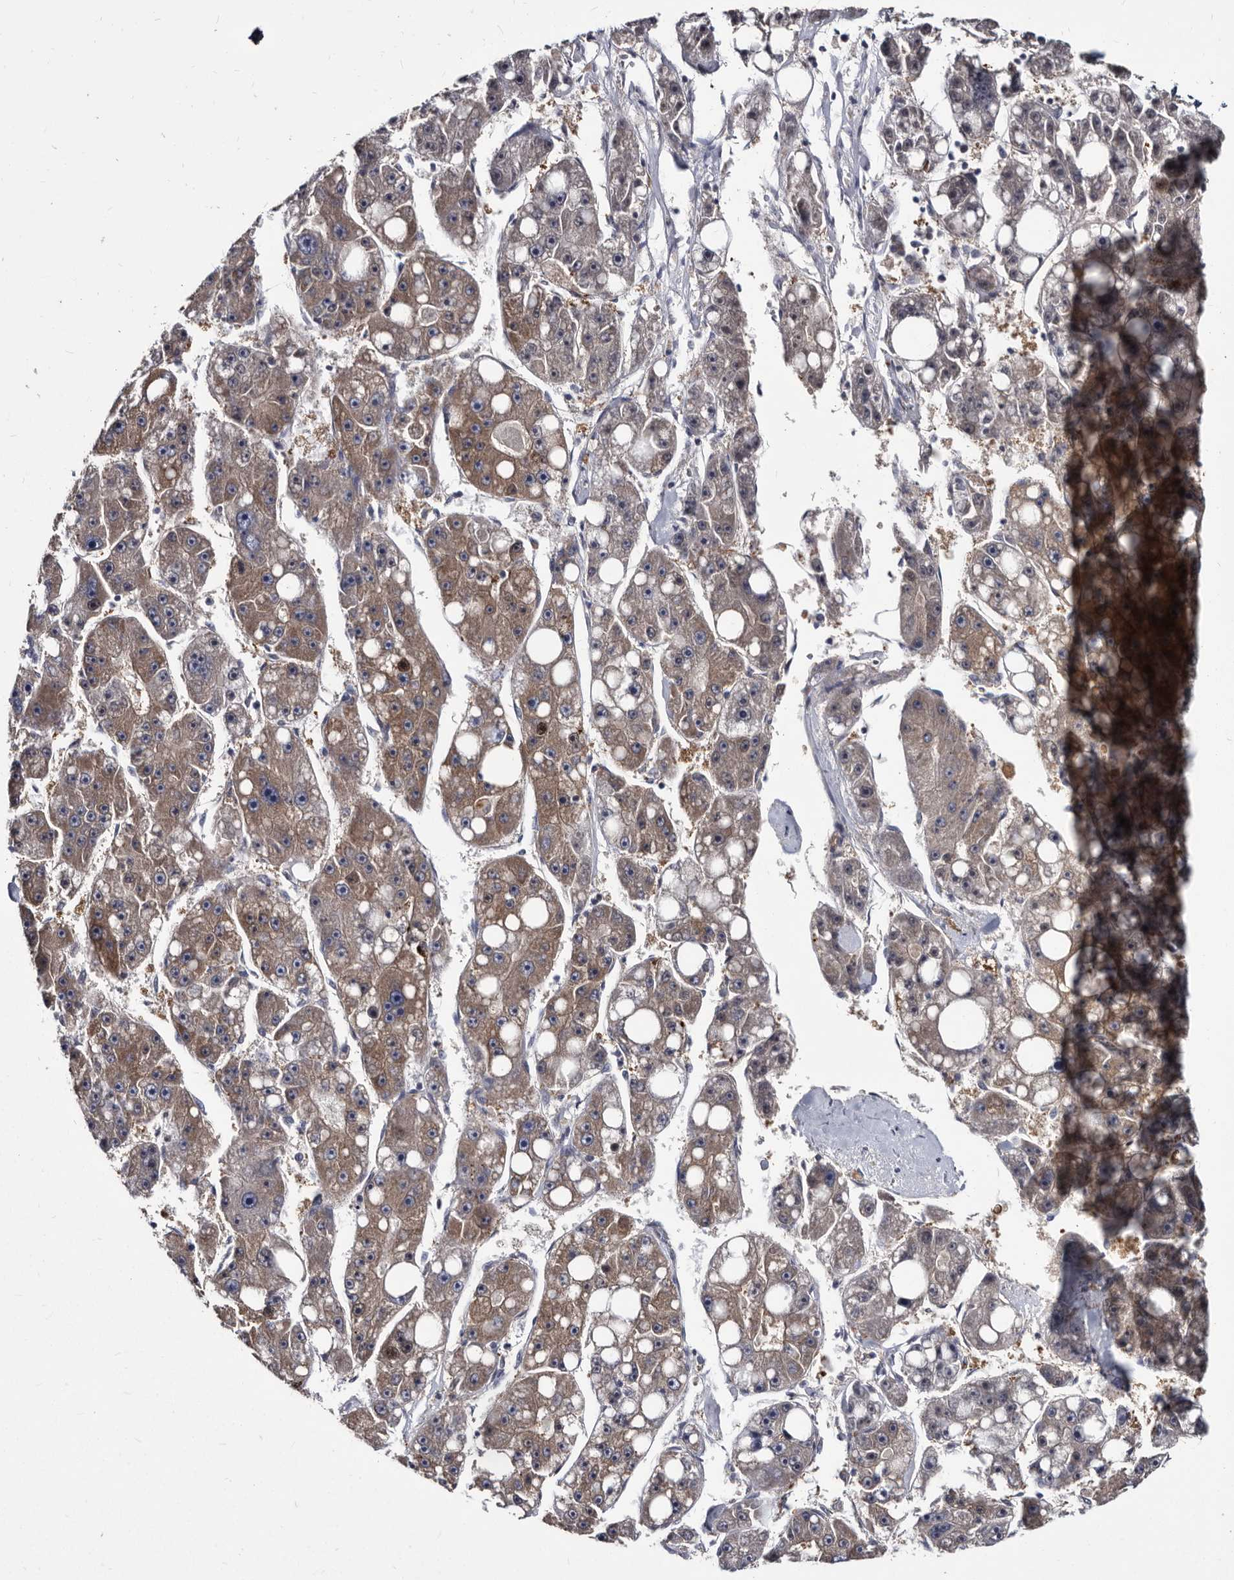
{"staining": {"intensity": "moderate", "quantity": "25%-75%", "location": "cytoplasmic/membranous"}, "tissue": "liver cancer", "cell_type": "Tumor cells", "image_type": "cancer", "snomed": [{"axis": "morphology", "description": "Carcinoma, Hepatocellular, NOS"}, {"axis": "topography", "description": "Liver"}], "caption": "Protein analysis of liver hepatocellular carcinoma tissue displays moderate cytoplasmic/membranous positivity in about 25%-75% of tumor cells.", "gene": "ABCF2", "patient": {"sex": "female", "age": 61}}